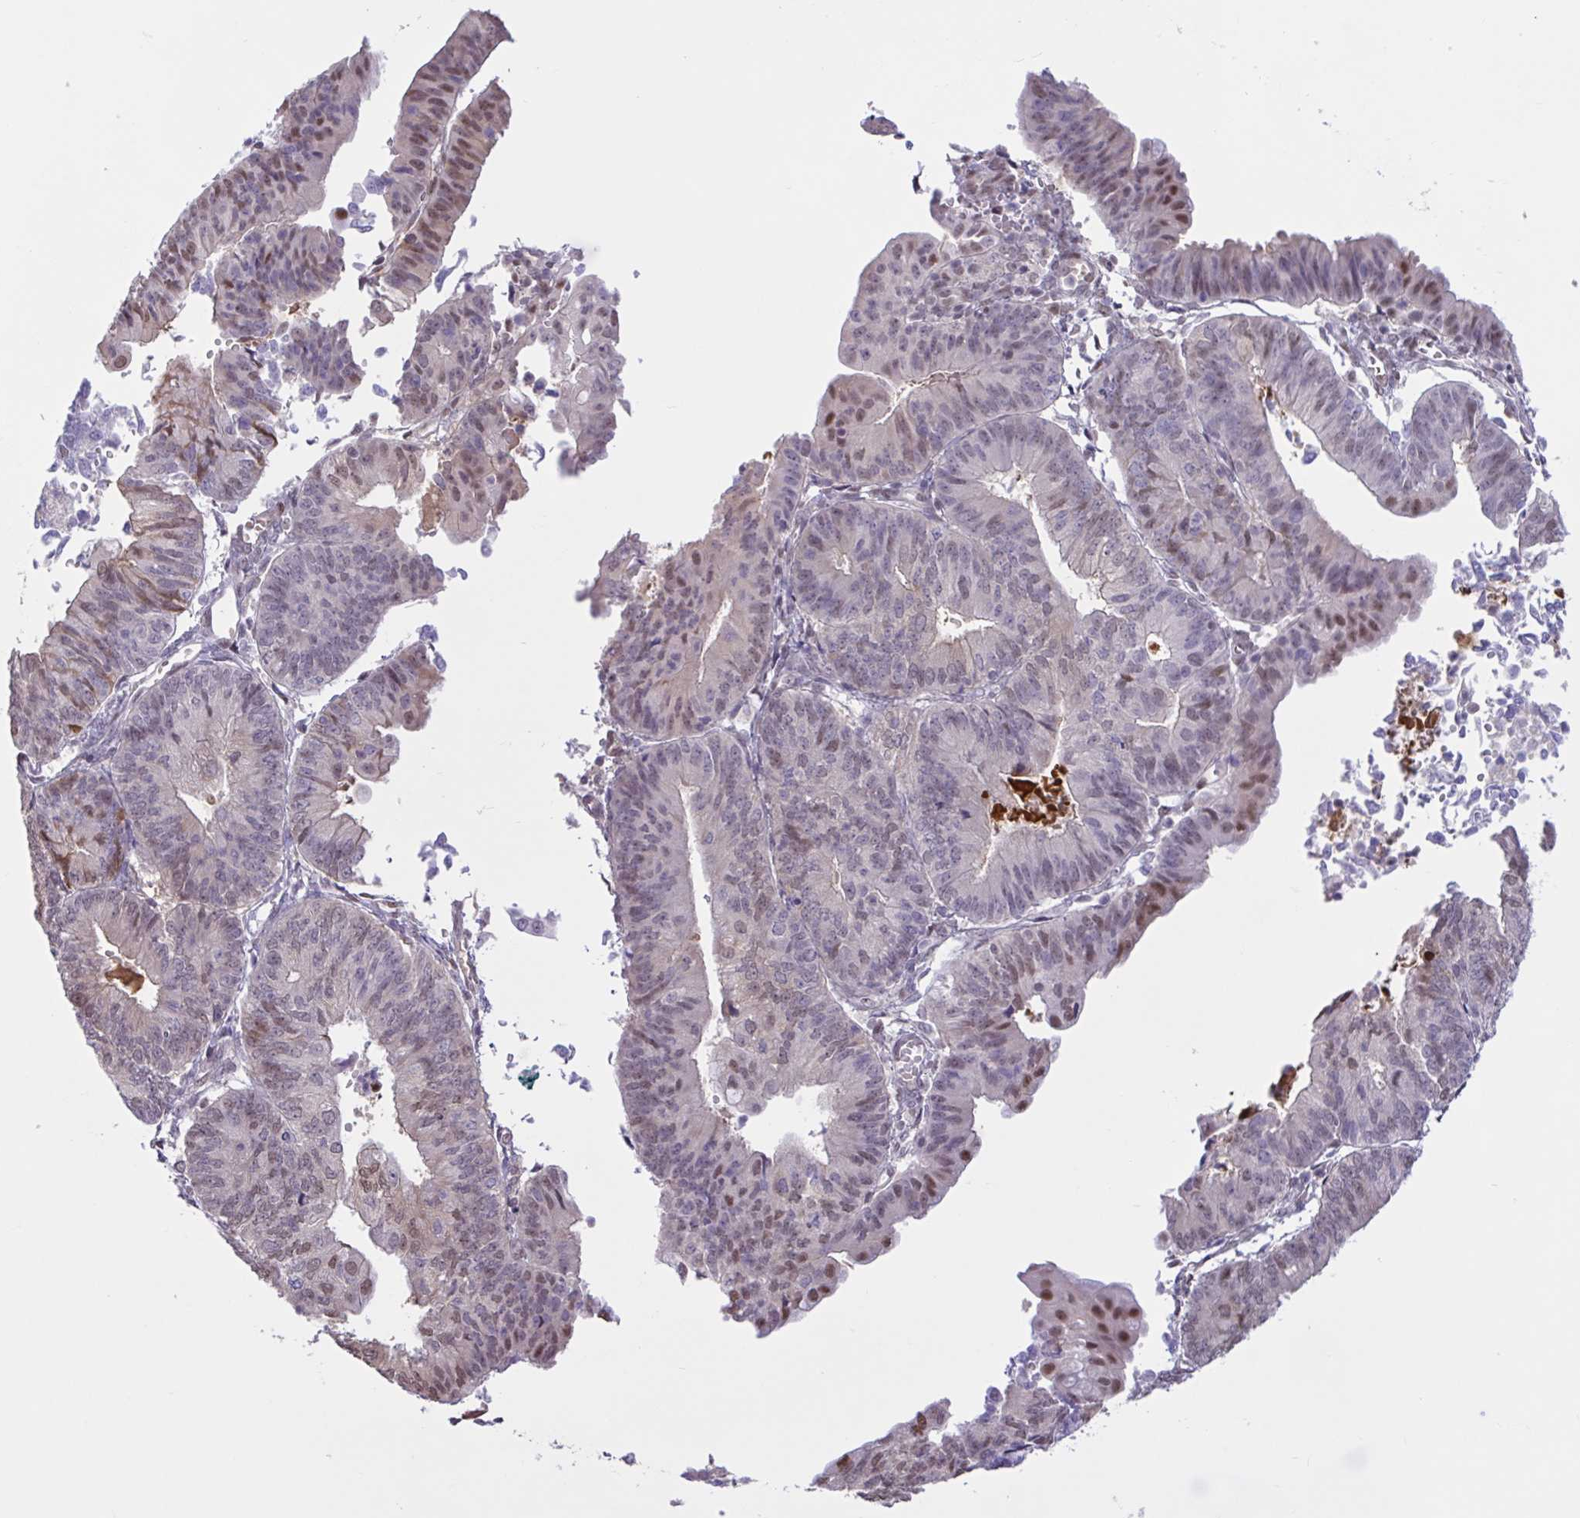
{"staining": {"intensity": "moderate", "quantity": "<25%", "location": "nuclear"}, "tissue": "endometrial cancer", "cell_type": "Tumor cells", "image_type": "cancer", "snomed": [{"axis": "morphology", "description": "Adenocarcinoma, NOS"}, {"axis": "topography", "description": "Endometrium"}], "caption": "Brown immunohistochemical staining in human endometrial adenocarcinoma exhibits moderate nuclear positivity in approximately <25% of tumor cells. The staining is performed using DAB brown chromogen to label protein expression. The nuclei are counter-stained blue using hematoxylin.", "gene": "RBL1", "patient": {"sex": "female", "age": 65}}